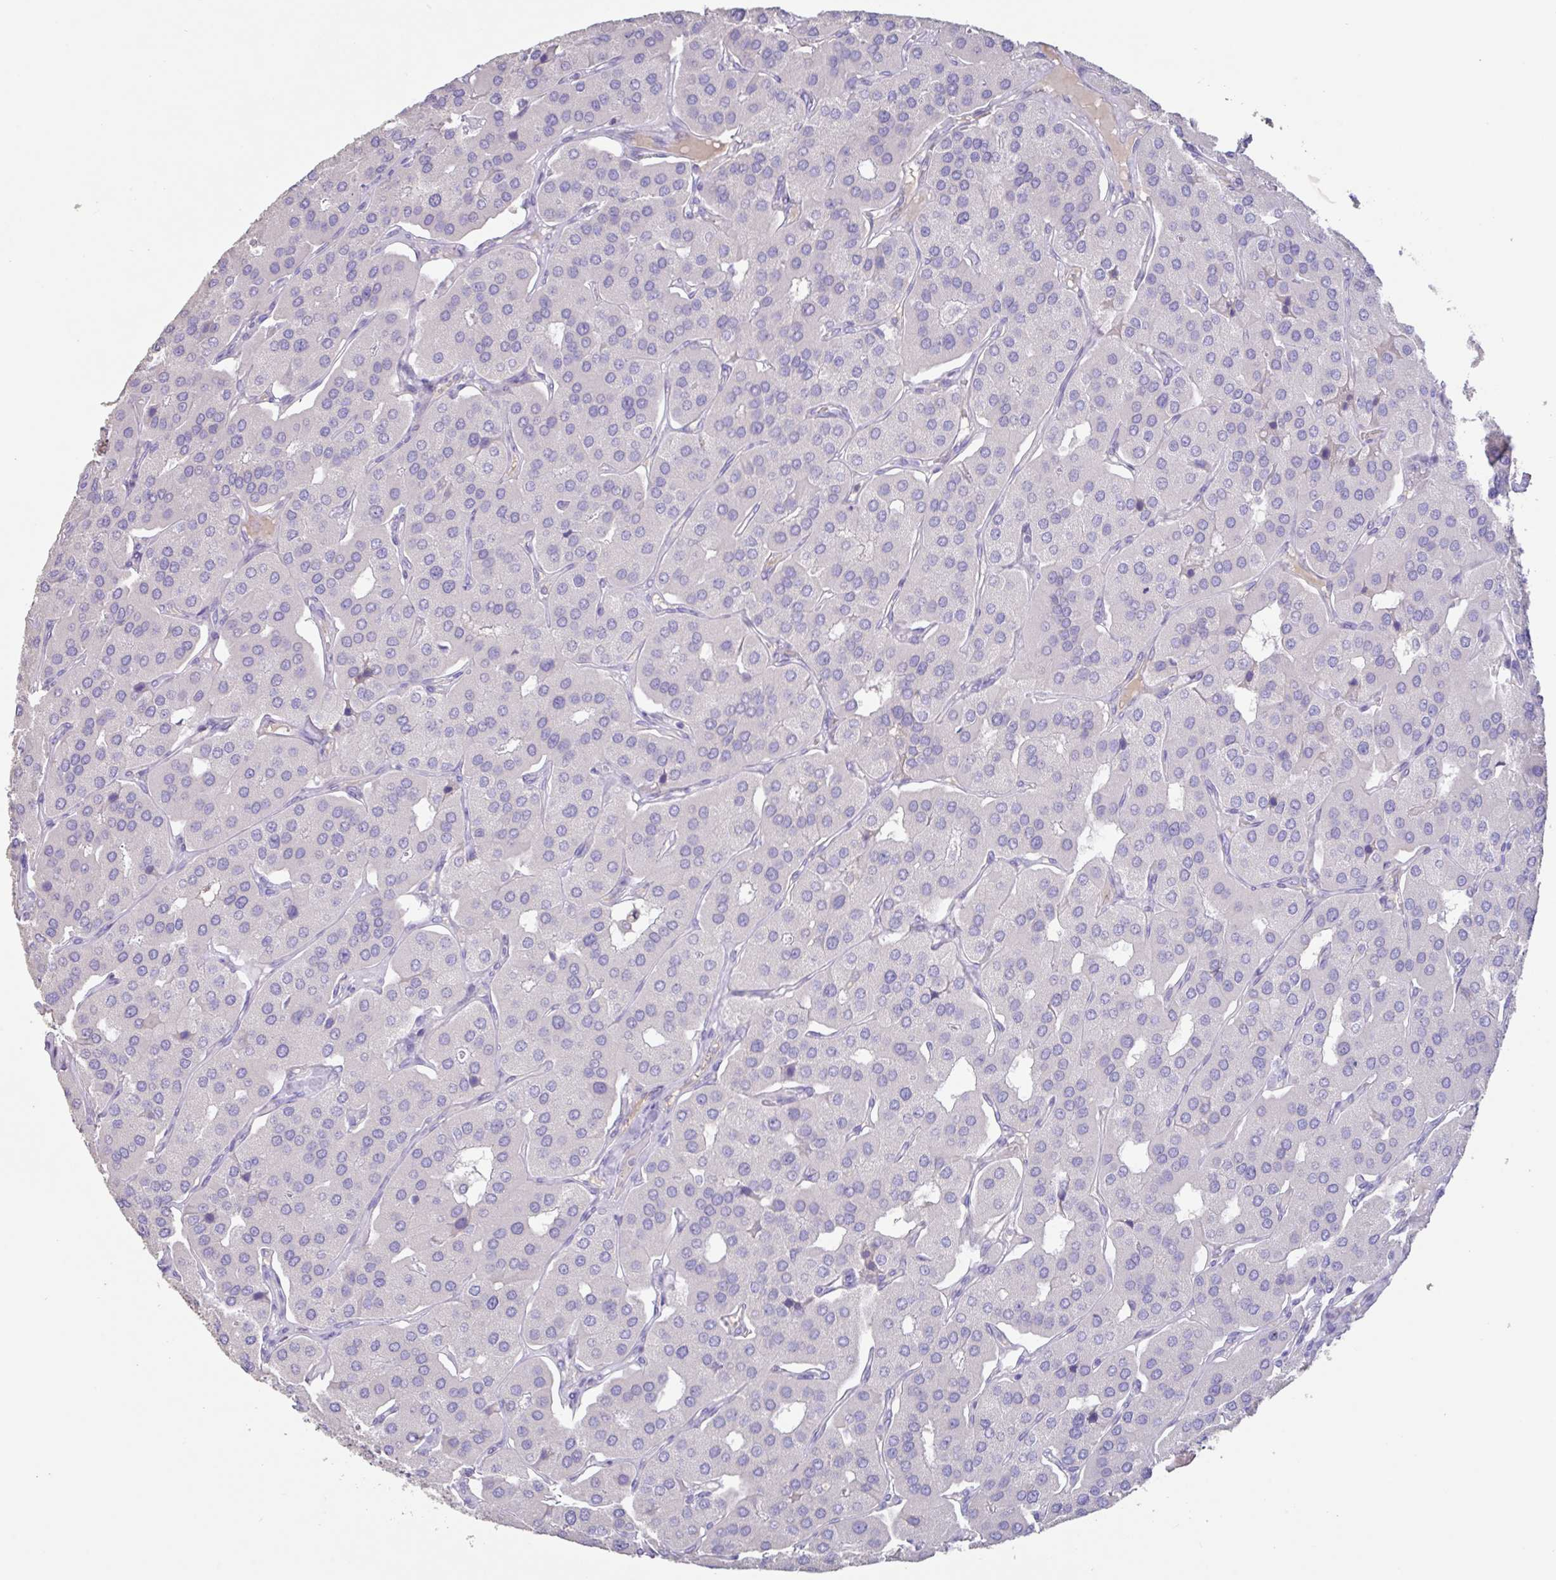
{"staining": {"intensity": "negative", "quantity": "none", "location": "none"}, "tissue": "parathyroid gland", "cell_type": "Glandular cells", "image_type": "normal", "snomed": [{"axis": "morphology", "description": "Normal tissue, NOS"}, {"axis": "morphology", "description": "Adenoma, NOS"}, {"axis": "topography", "description": "Parathyroid gland"}], "caption": "DAB (3,3'-diaminobenzidine) immunohistochemical staining of benign parathyroid gland displays no significant positivity in glandular cells. (DAB immunohistochemistry (IHC) visualized using brightfield microscopy, high magnification).", "gene": "PYGM", "patient": {"sex": "female", "age": 86}}